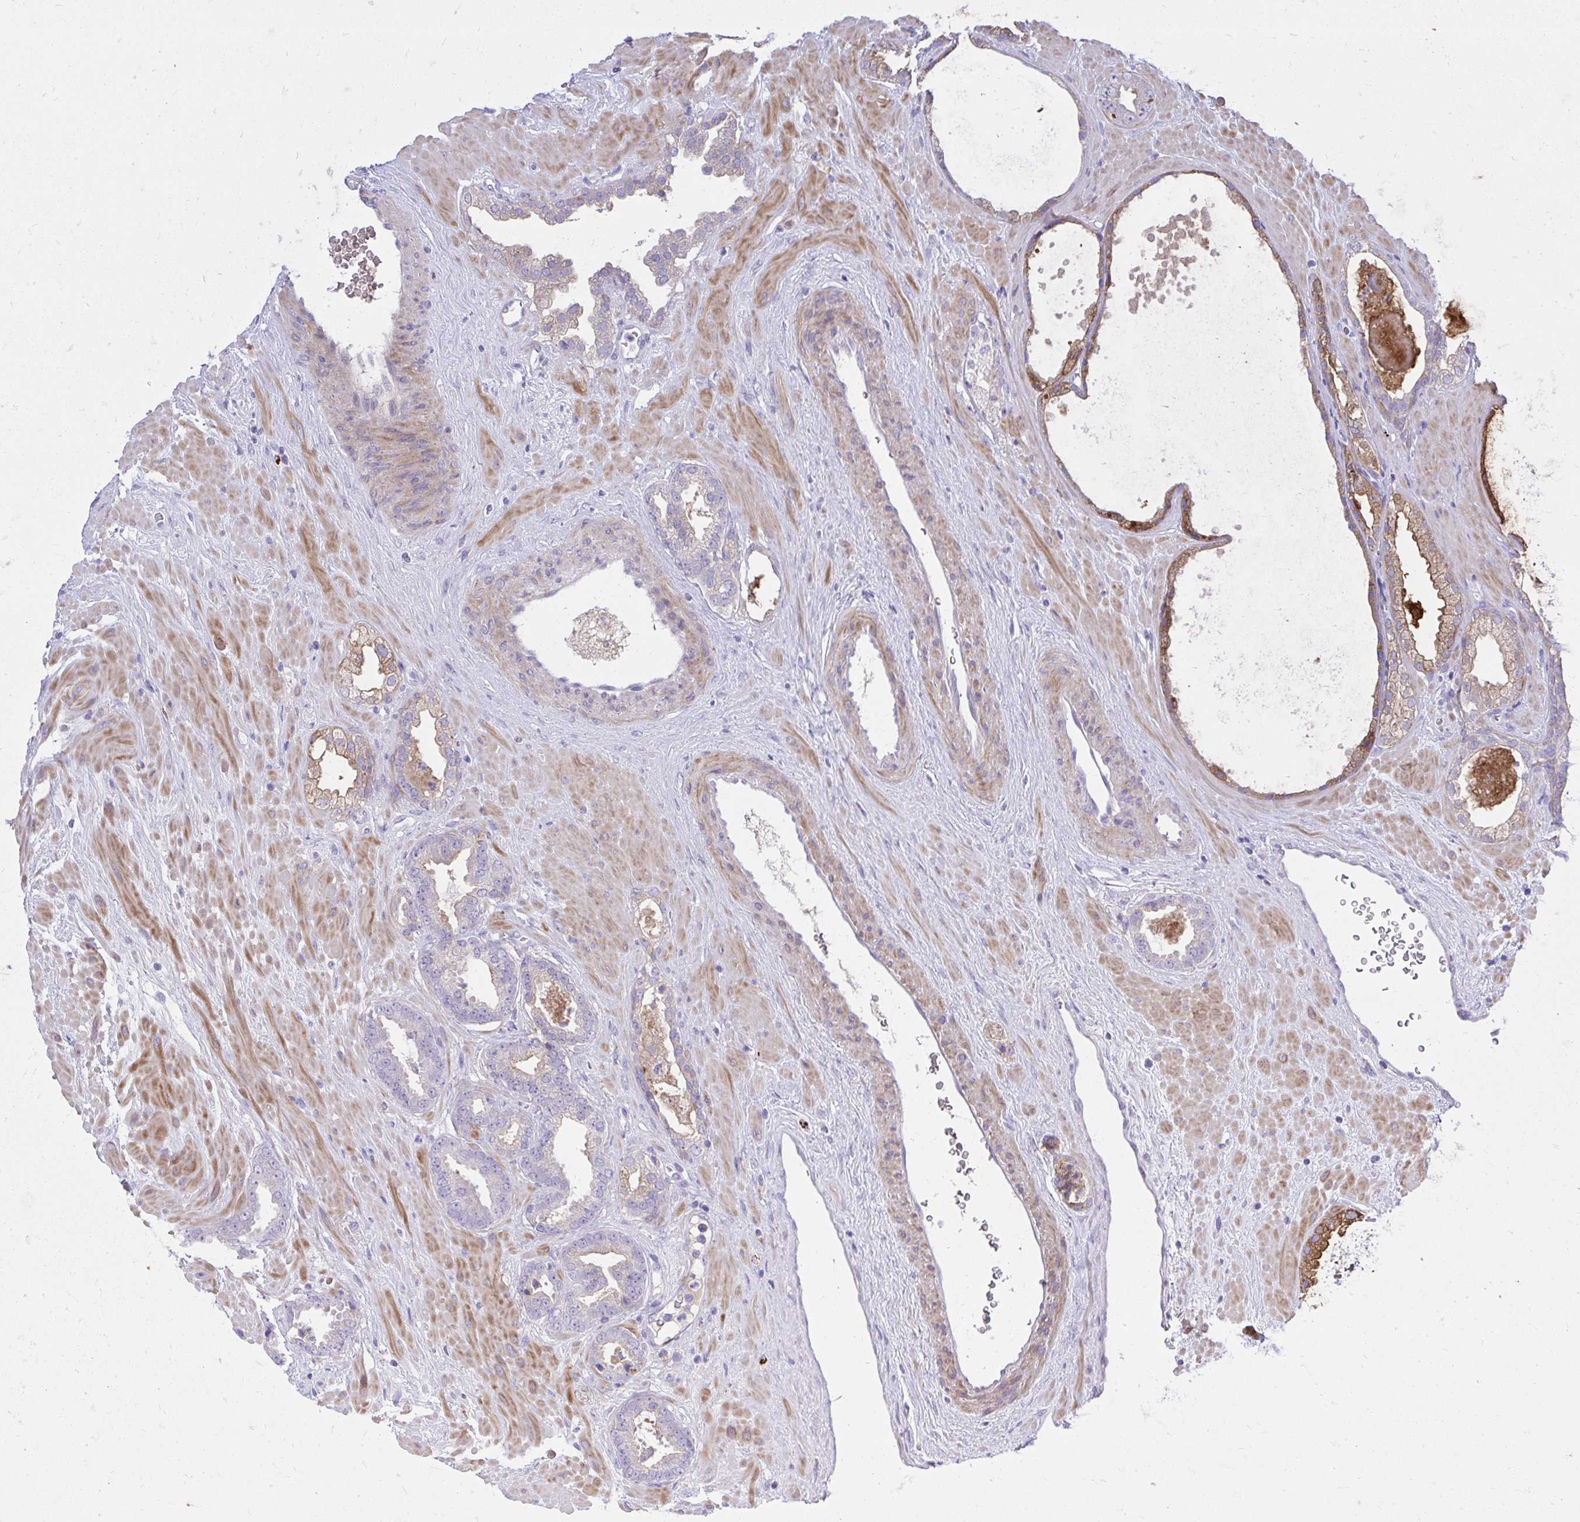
{"staining": {"intensity": "negative", "quantity": "none", "location": "none"}, "tissue": "prostate cancer", "cell_type": "Tumor cells", "image_type": "cancer", "snomed": [{"axis": "morphology", "description": "Adenocarcinoma, Low grade"}, {"axis": "topography", "description": "Prostate"}], "caption": "The IHC image has no significant staining in tumor cells of prostate cancer tissue. (DAB (3,3'-diaminobenzidine) immunohistochemistry (IHC), high magnification).", "gene": "TP53I11", "patient": {"sex": "male", "age": 62}}